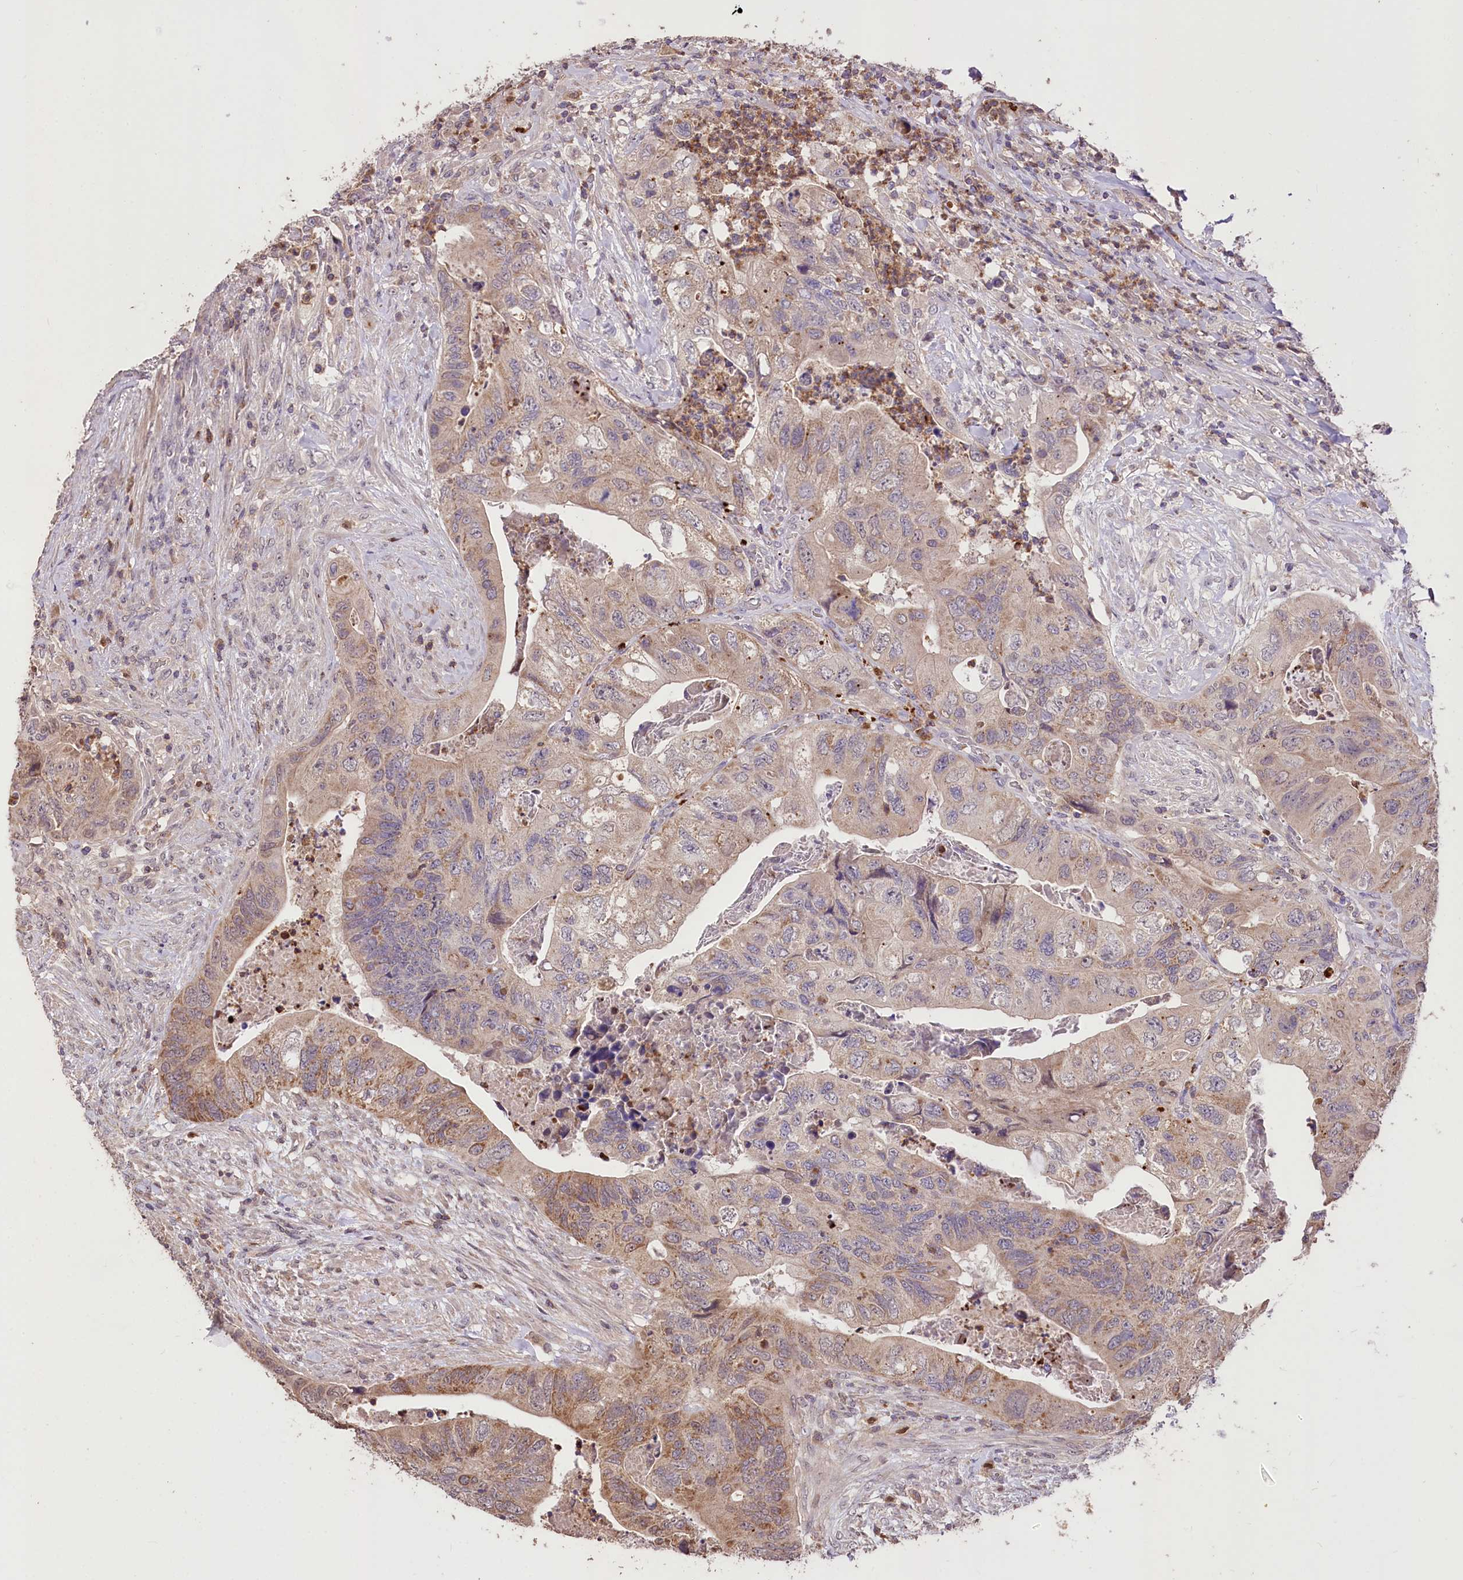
{"staining": {"intensity": "moderate", "quantity": "<25%", "location": "cytoplasmic/membranous"}, "tissue": "colorectal cancer", "cell_type": "Tumor cells", "image_type": "cancer", "snomed": [{"axis": "morphology", "description": "Adenocarcinoma, NOS"}, {"axis": "topography", "description": "Rectum"}], "caption": "Immunohistochemical staining of colorectal cancer (adenocarcinoma) displays low levels of moderate cytoplasmic/membranous protein staining in about <25% of tumor cells.", "gene": "SERGEF", "patient": {"sex": "male", "age": 63}}